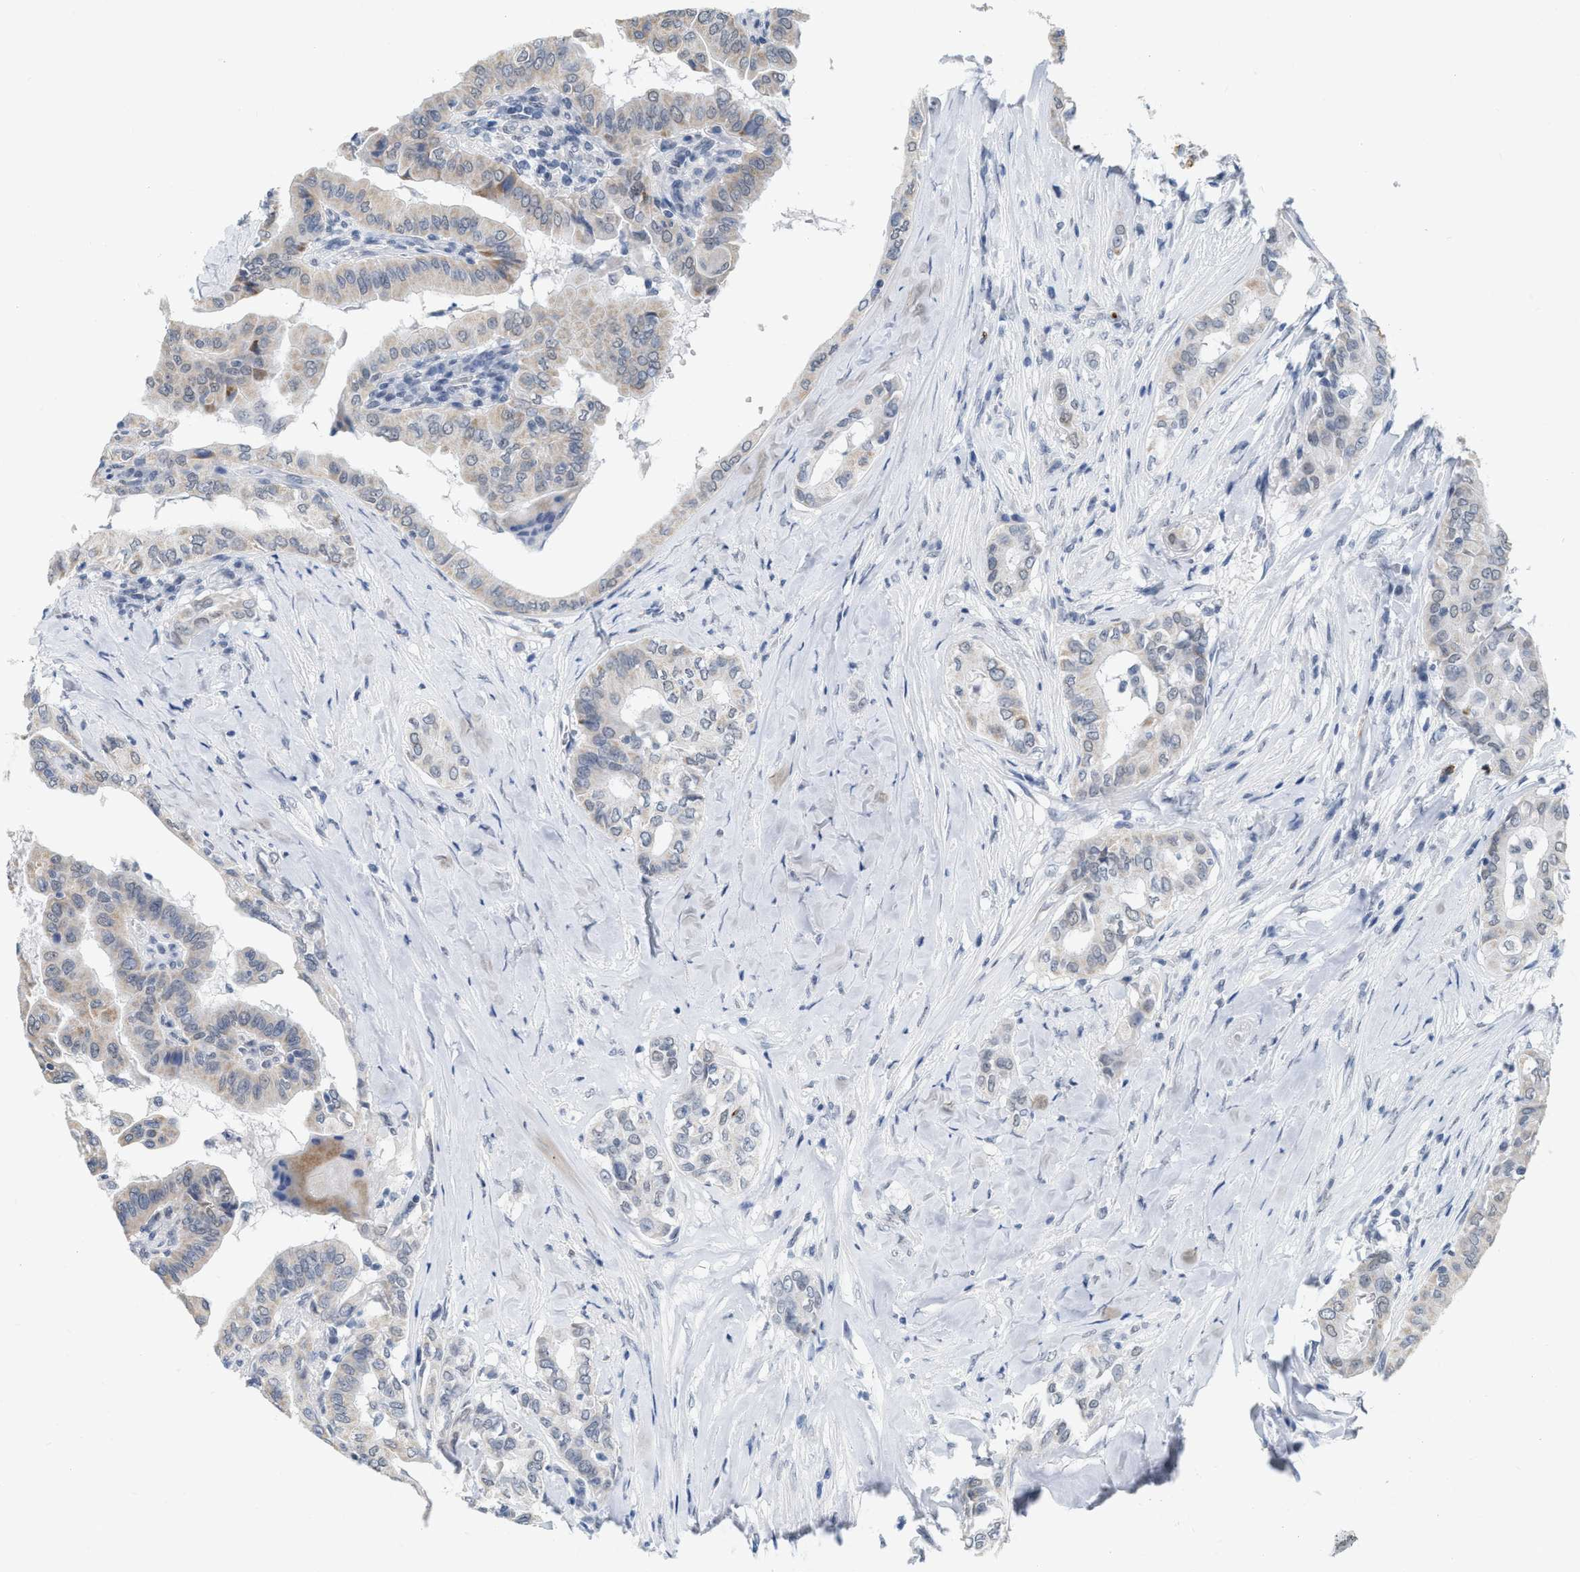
{"staining": {"intensity": "weak", "quantity": "<25%", "location": "cytoplasmic/membranous"}, "tissue": "thyroid cancer", "cell_type": "Tumor cells", "image_type": "cancer", "snomed": [{"axis": "morphology", "description": "Papillary adenocarcinoma, NOS"}, {"axis": "topography", "description": "Thyroid gland"}], "caption": "An immunohistochemistry histopathology image of thyroid cancer is shown. There is no staining in tumor cells of thyroid cancer.", "gene": "XIRP1", "patient": {"sex": "male", "age": 33}}